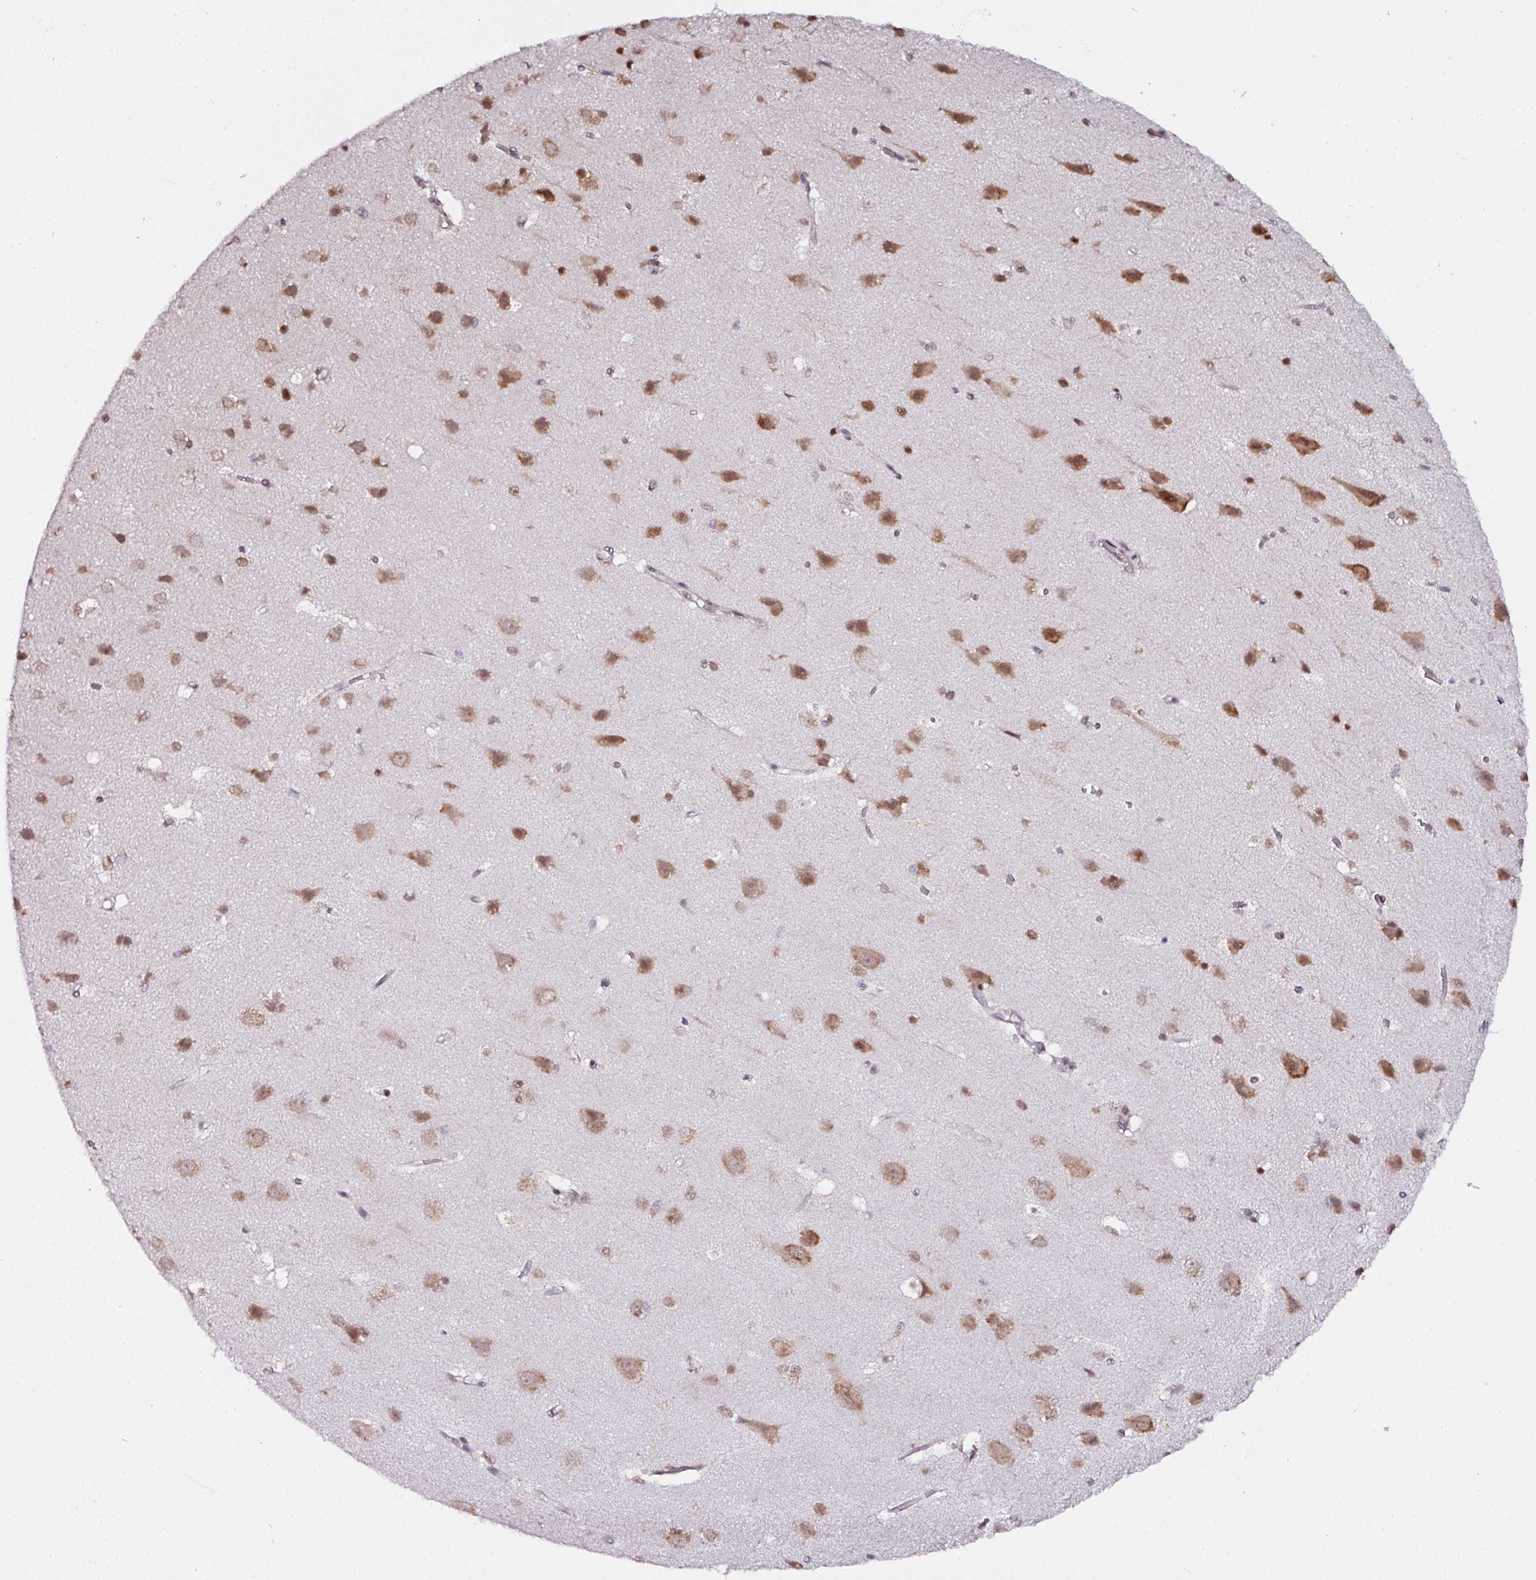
{"staining": {"intensity": "negative", "quantity": "none", "location": "none"}, "tissue": "cerebral cortex", "cell_type": "Endothelial cells", "image_type": "normal", "snomed": [{"axis": "morphology", "description": "Normal tissue, NOS"}, {"axis": "topography", "description": "Cerebral cortex"}], "caption": "Unremarkable cerebral cortex was stained to show a protein in brown. There is no significant positivity in endothelial cells. (Brightfield microscopy of DAB (3,3'-diaminobenzidine) immunohistochemistry at high magnification).", "gene": "APOLD1", "patient": {"sex": "male", "age": 37}}